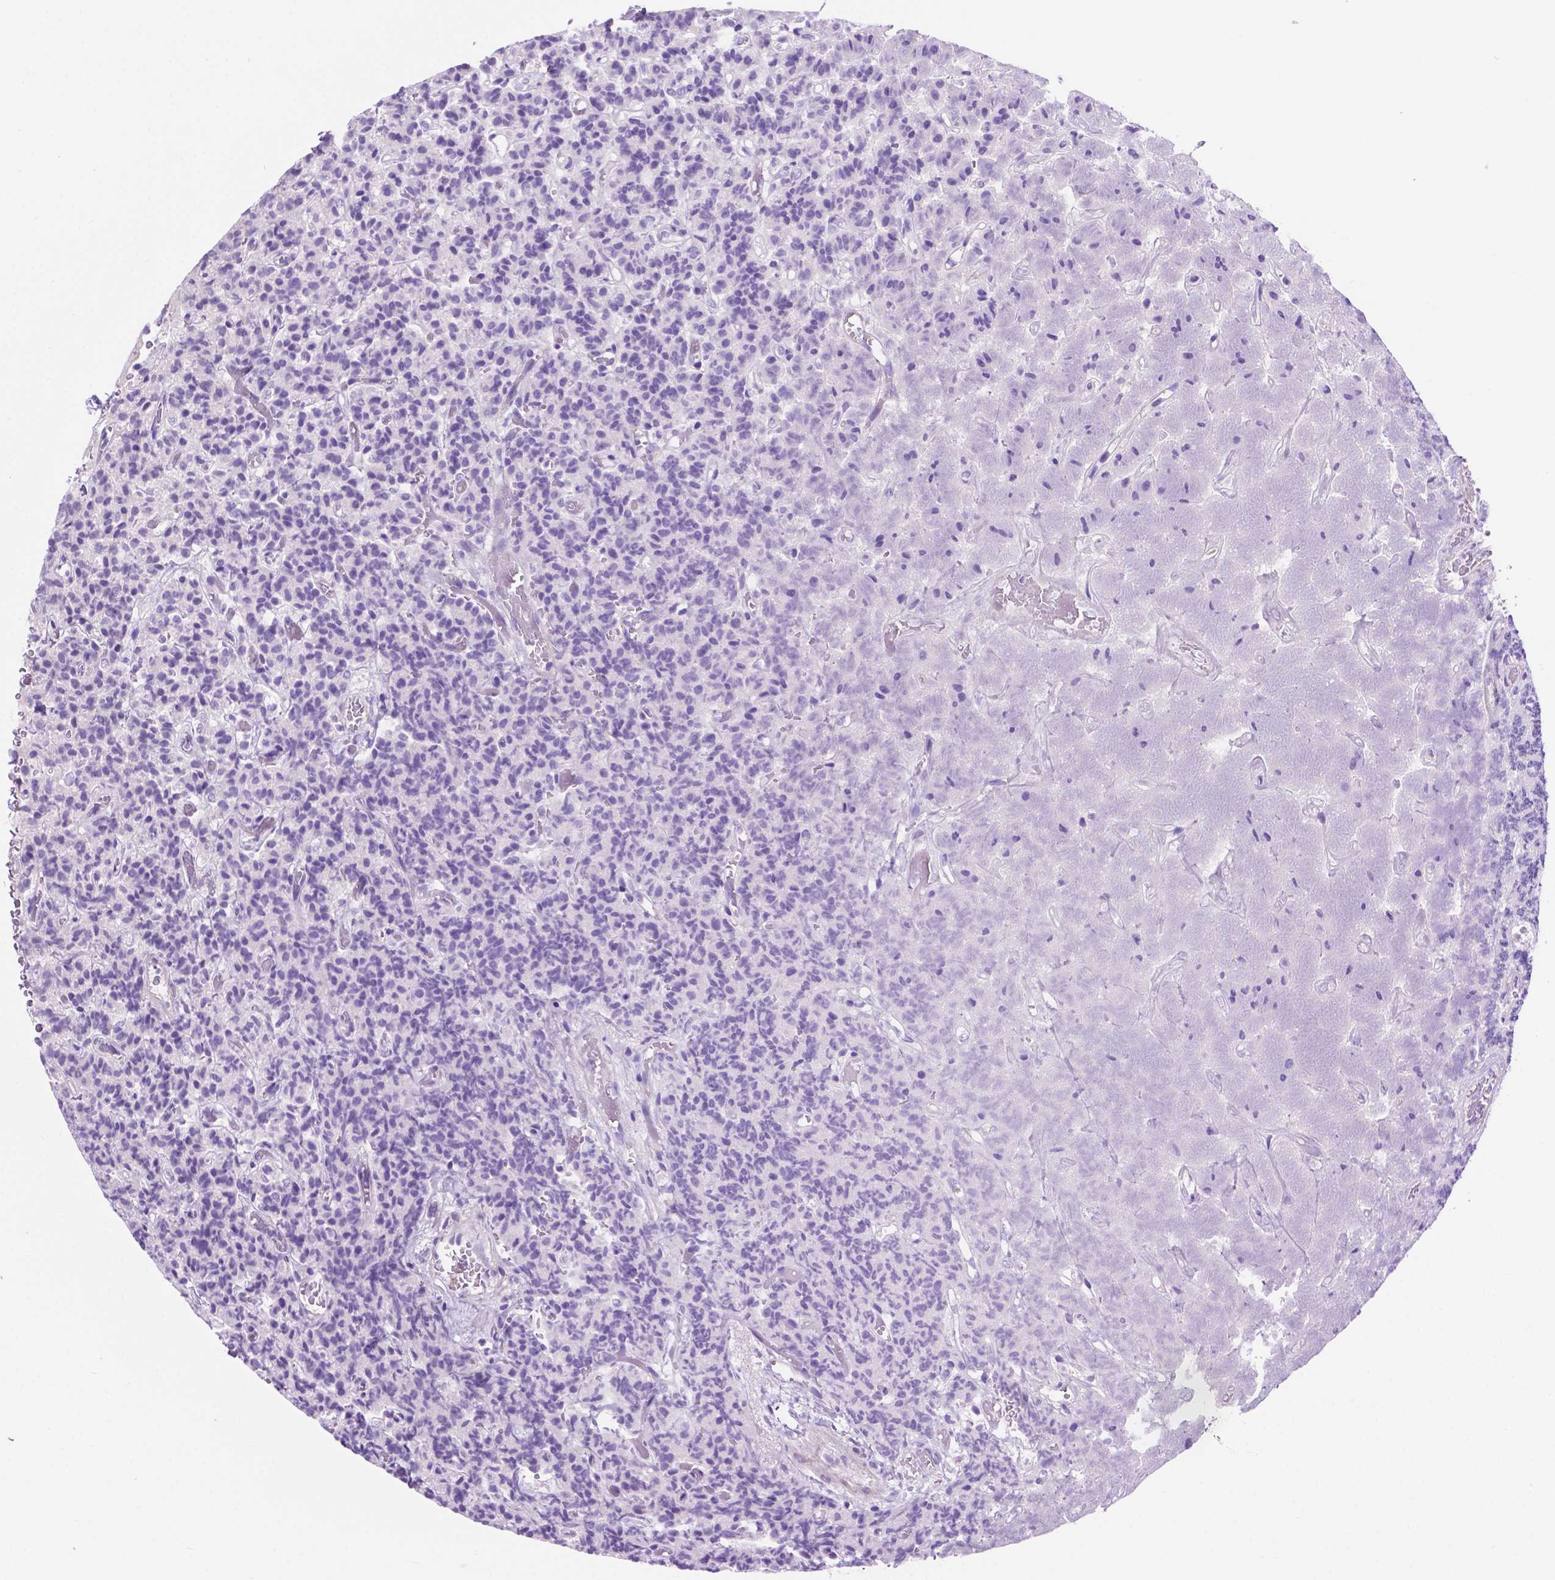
{"staining": {"intensity": "negative", "quantity": "none", "location": "none"}, "tissue": "carcinoid", "cell_type": "Tumor cells", "image_type": "cancer", "snomed": [{"axis": "morphology", "description": "Carcinoid, malignant, NOS"}, {"axis": "topography", "description": "Pancreas"}], "caption": "The image displays no significant staining in tumor cells of malignant carcinoid.", "gene": "ACY3", "patient": {"sex": "male", "age": 36}}